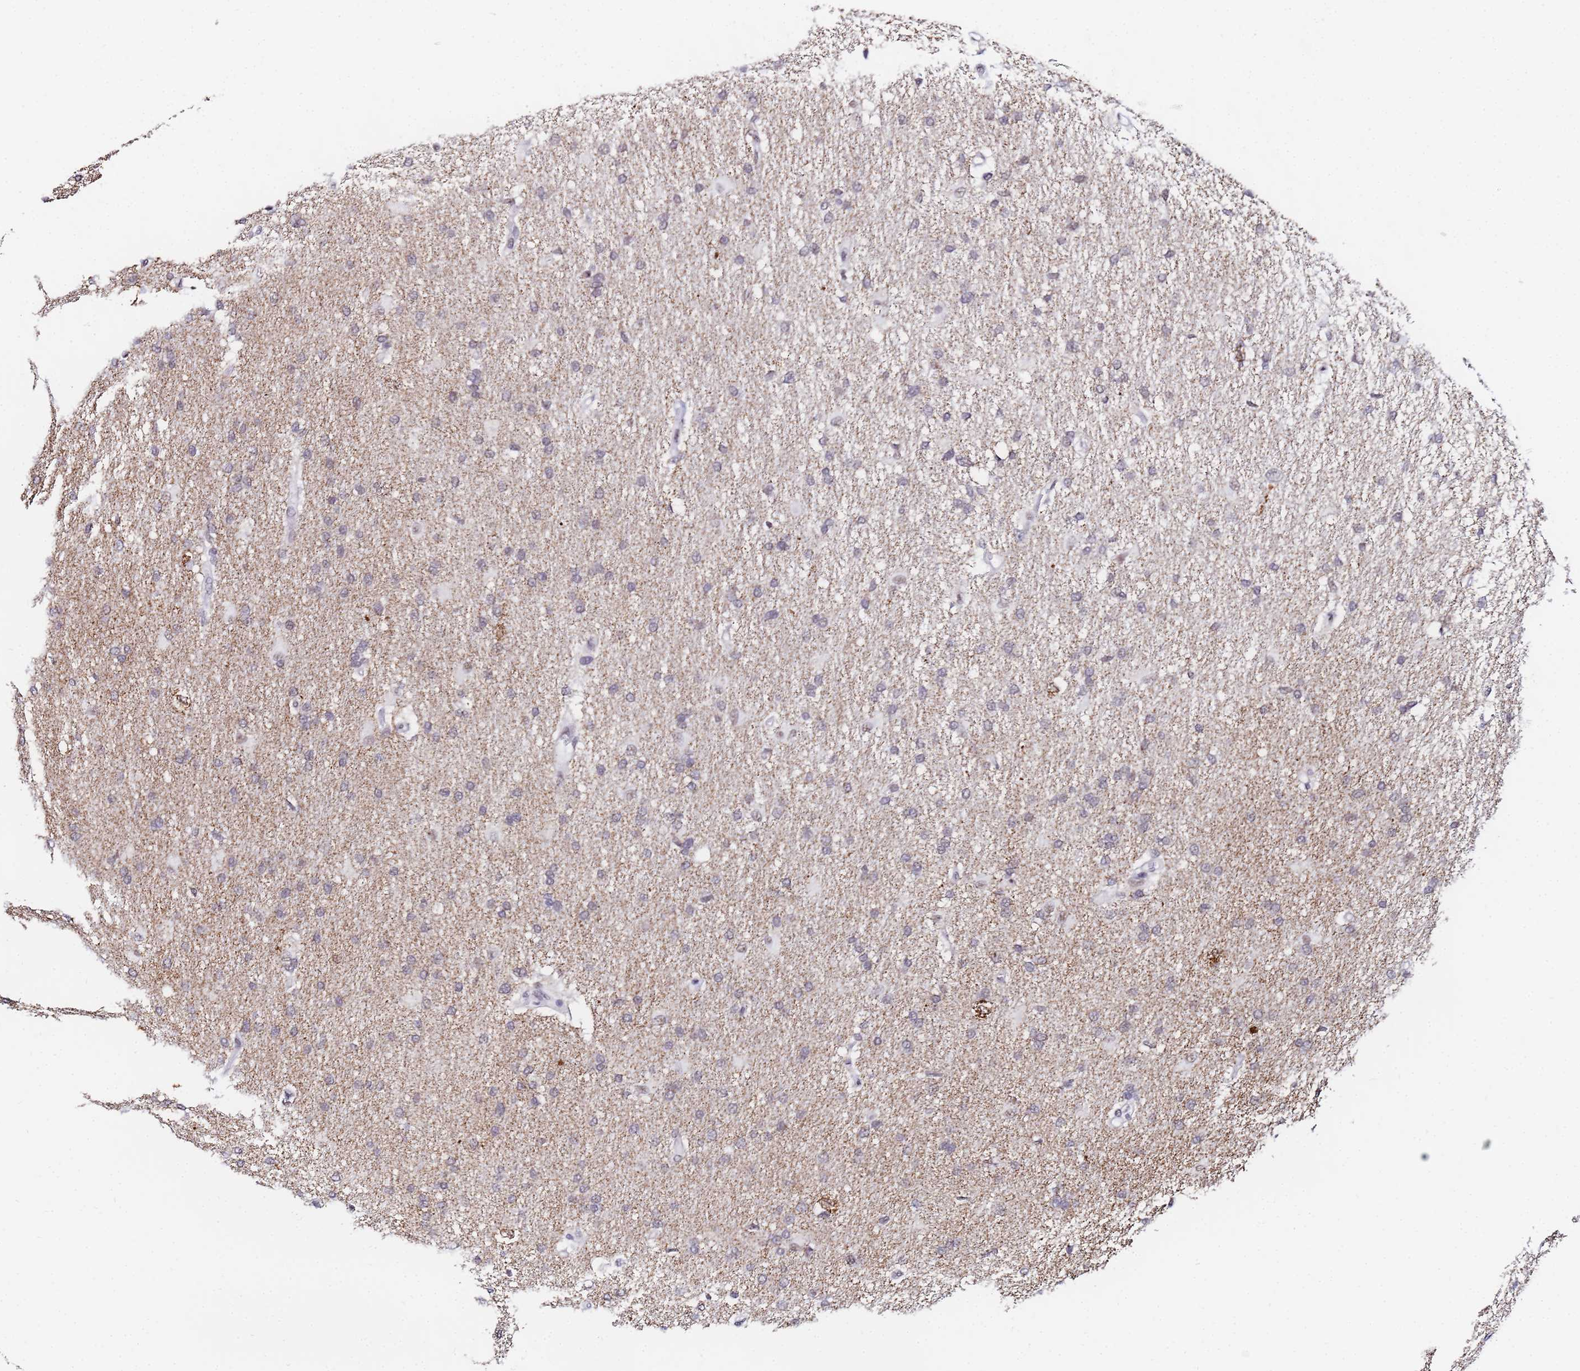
{"staining": {"intensity": "weak", "quantity": "<25%", "location": "nuclear"}, "tissue": "glioma", "cell_type": "Tumor cells", "image_type": "cancer", "snomed": [{"axis": "morphology", "description": "Glioma, malignant, High grade"}, {"axis": "topography", "description": "Brain"}], "caption": "IHC image of neoplastic tissue: malignant glioma (high-grade) stained with DAB demonstrates no significant protein expression in tumor cells. Nuclei are stained in blue.", "gene": "CKMT1A", "patient": {"sex": "male", "age": 77}}